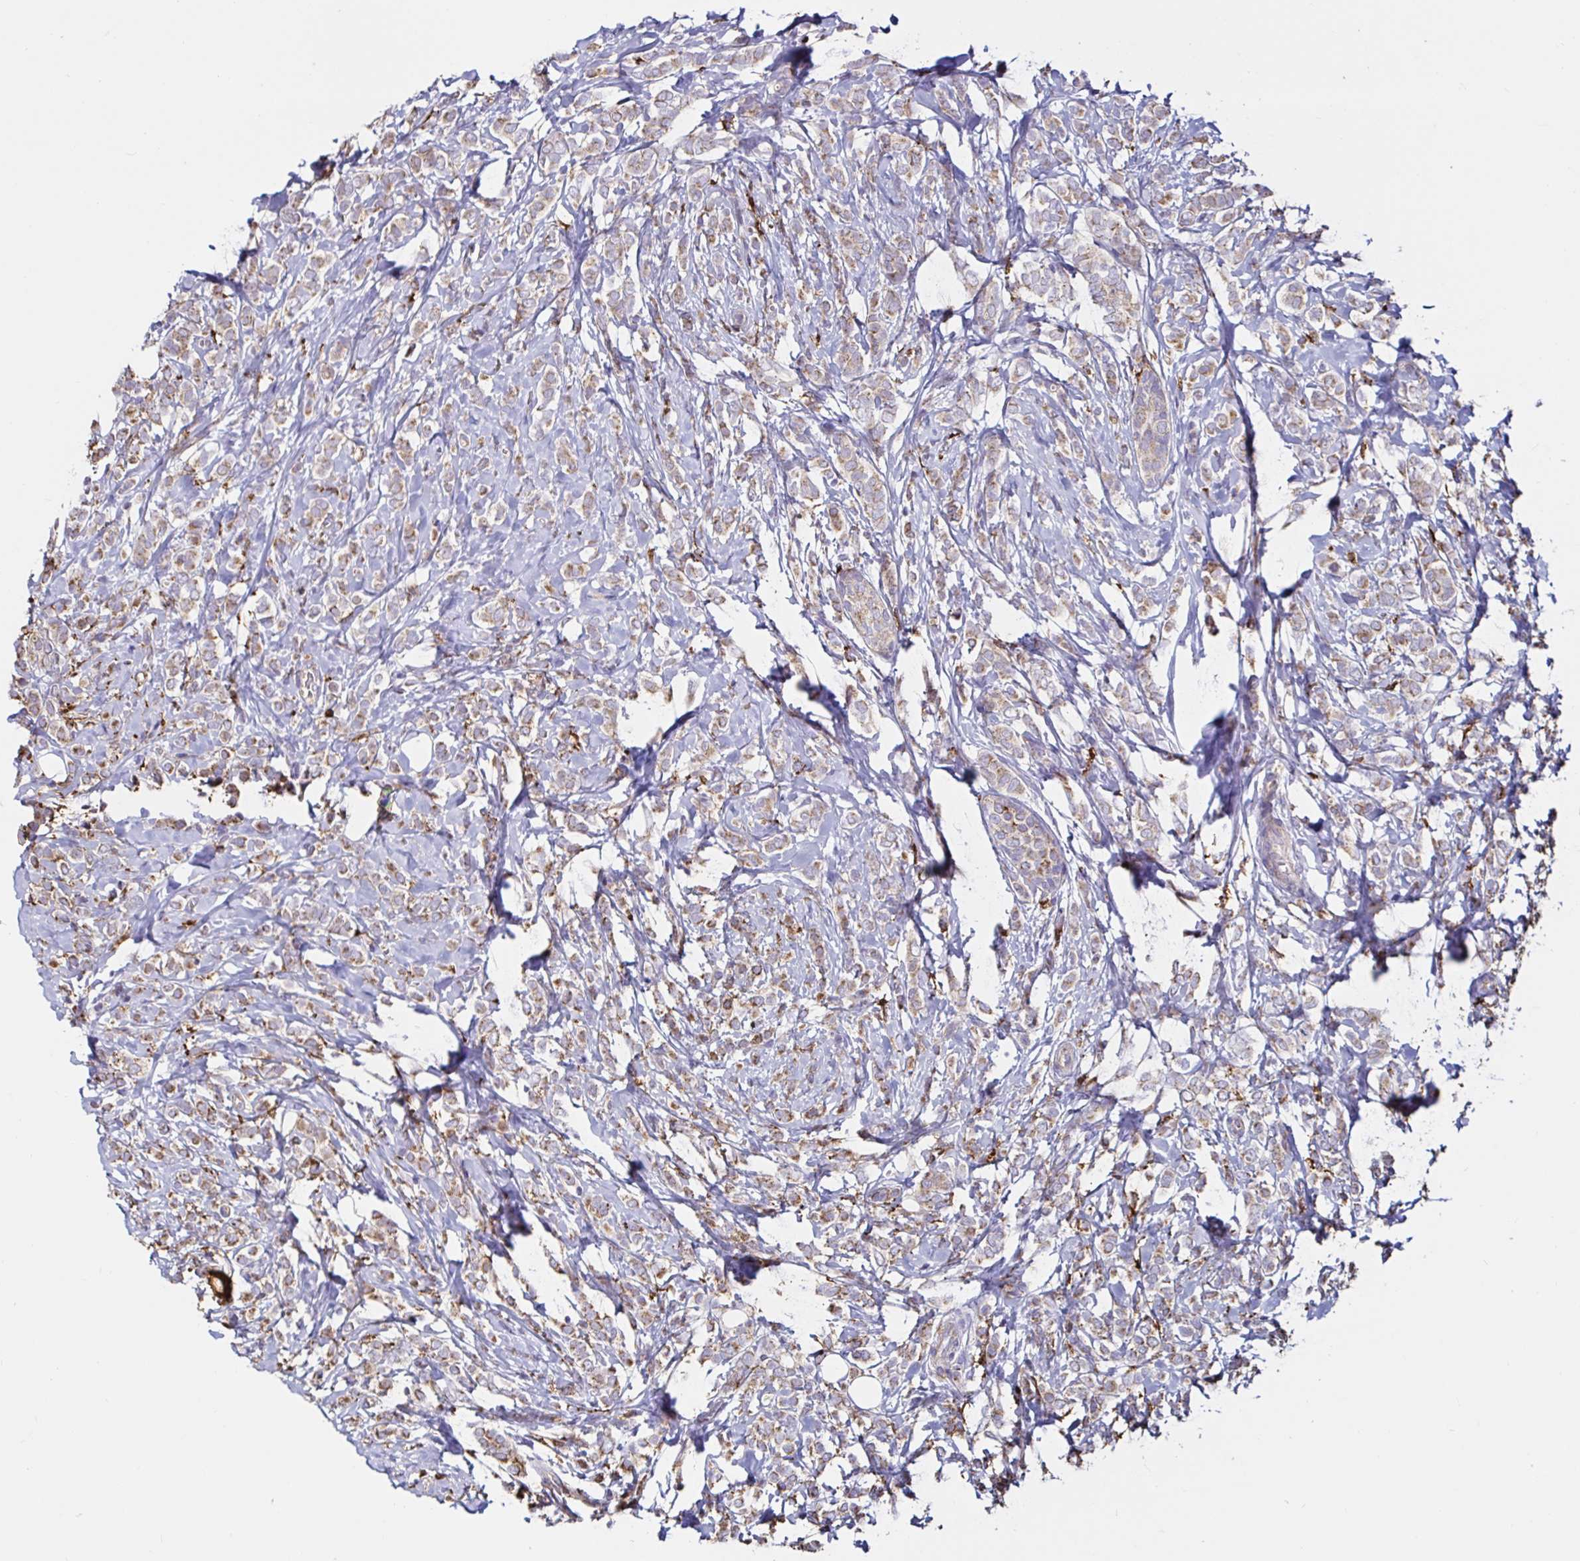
{"staining": {"intensity": "weak", "quantity": ">75%", "location": "cytoplasmic/membranous"}, "tissue": "breast cancer", "cell_type": "Tumor cells", "image_type": "cancer", "snomed": [{"axis": "morphology", "description": "Lobular carcinoma"}, {"axis": "topography", "description": "Breast"}], "caption": "Lobular carcinoma (breast) was stained to show a protein in brown. There is low levels of weak cytoplasmic/membranous expression in about >75% of tumor cells. Using DAB (3,3'-diaminobenzidine) (brown) and hematoxylin (blue) stains, captured at high magnification using brightfield microscopy.", "gene": "MSR1", "patient": {"sex": "female", "age": 49}}